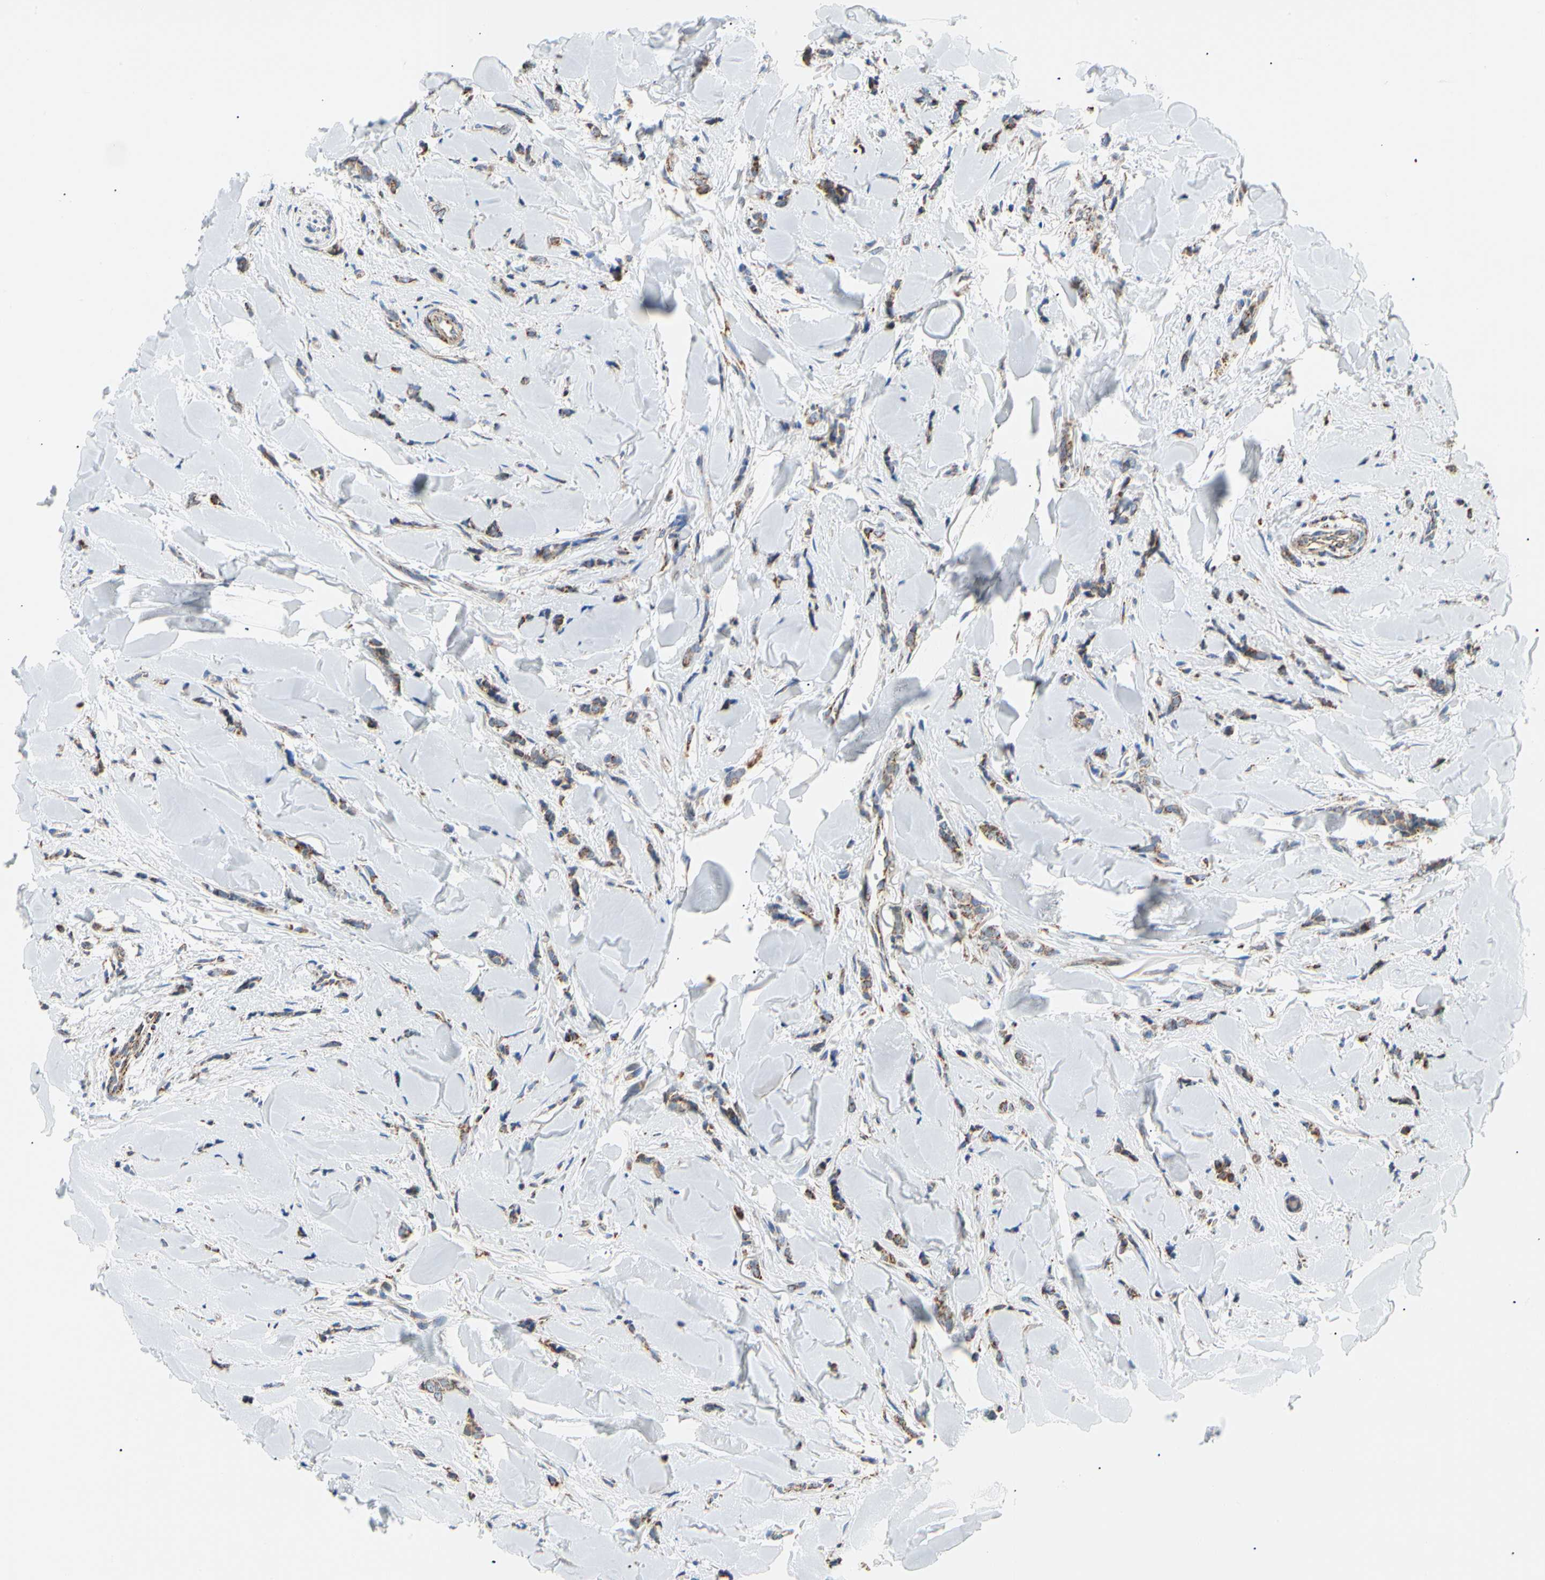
{"staining": {"intensity": "moderate", "quantity": ">75%", "location": "cytoplasmic/membranous"}, "tissue": "breast cancer", "cell_type": "Tumor cells", "image_type": "cancer", "snomed": [{"axis": "morphology", "description": "Lobular carcinoma"}, {"axis": "topography", "description": "Skin"}, {"axis": "topography", "description": "Breast"}], "caption": "High-power microscopy captured an immunohistochemistry (IHC) photomicrograph of breast lobular carcinoma, revealing moderate cytoplasmic/membranous expression in approximately >75% of tumor cells. (IHC, brightfield microscopy, high magnification).", "gene": "ACAT1", "patient": {"sex": "female", "age": 46}}